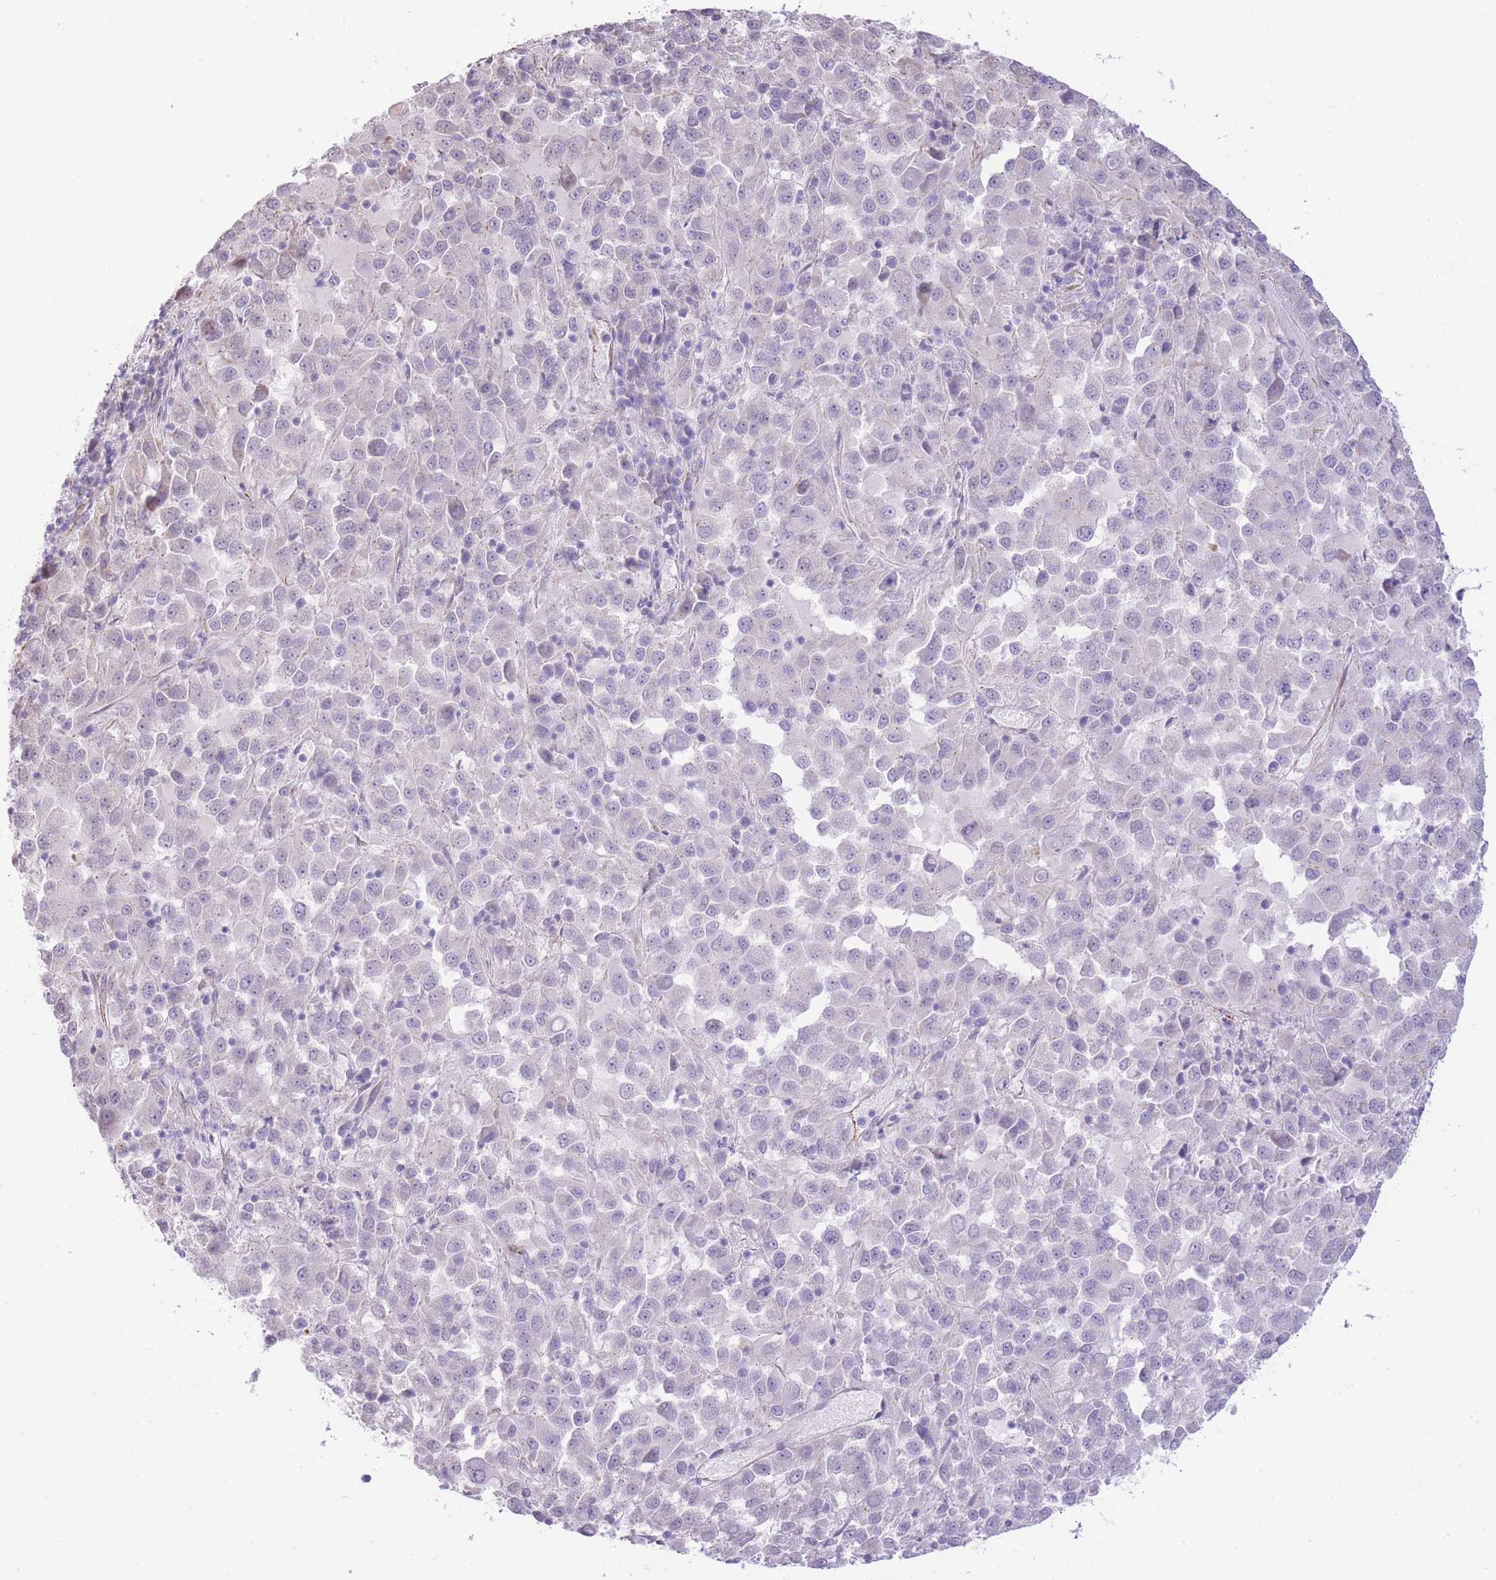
{"staining": {"intensity": "negative", "quantity": "none", "location": "none"}, "tissue": "melanoma", "cell_type": "Tumor cells", "image_type": "cancer", "snomed": [{"axis": "morphology", "description": "Malignant melanoma, Metastatic site"}, {"axis": "topography", "description": "Lung"}], "caption": "Melanoma was stained to show a protein in brown. There is no significant expression in tumor cells.", "gene": "PSG8", "patient": {"sex": "male", "age": 64}}